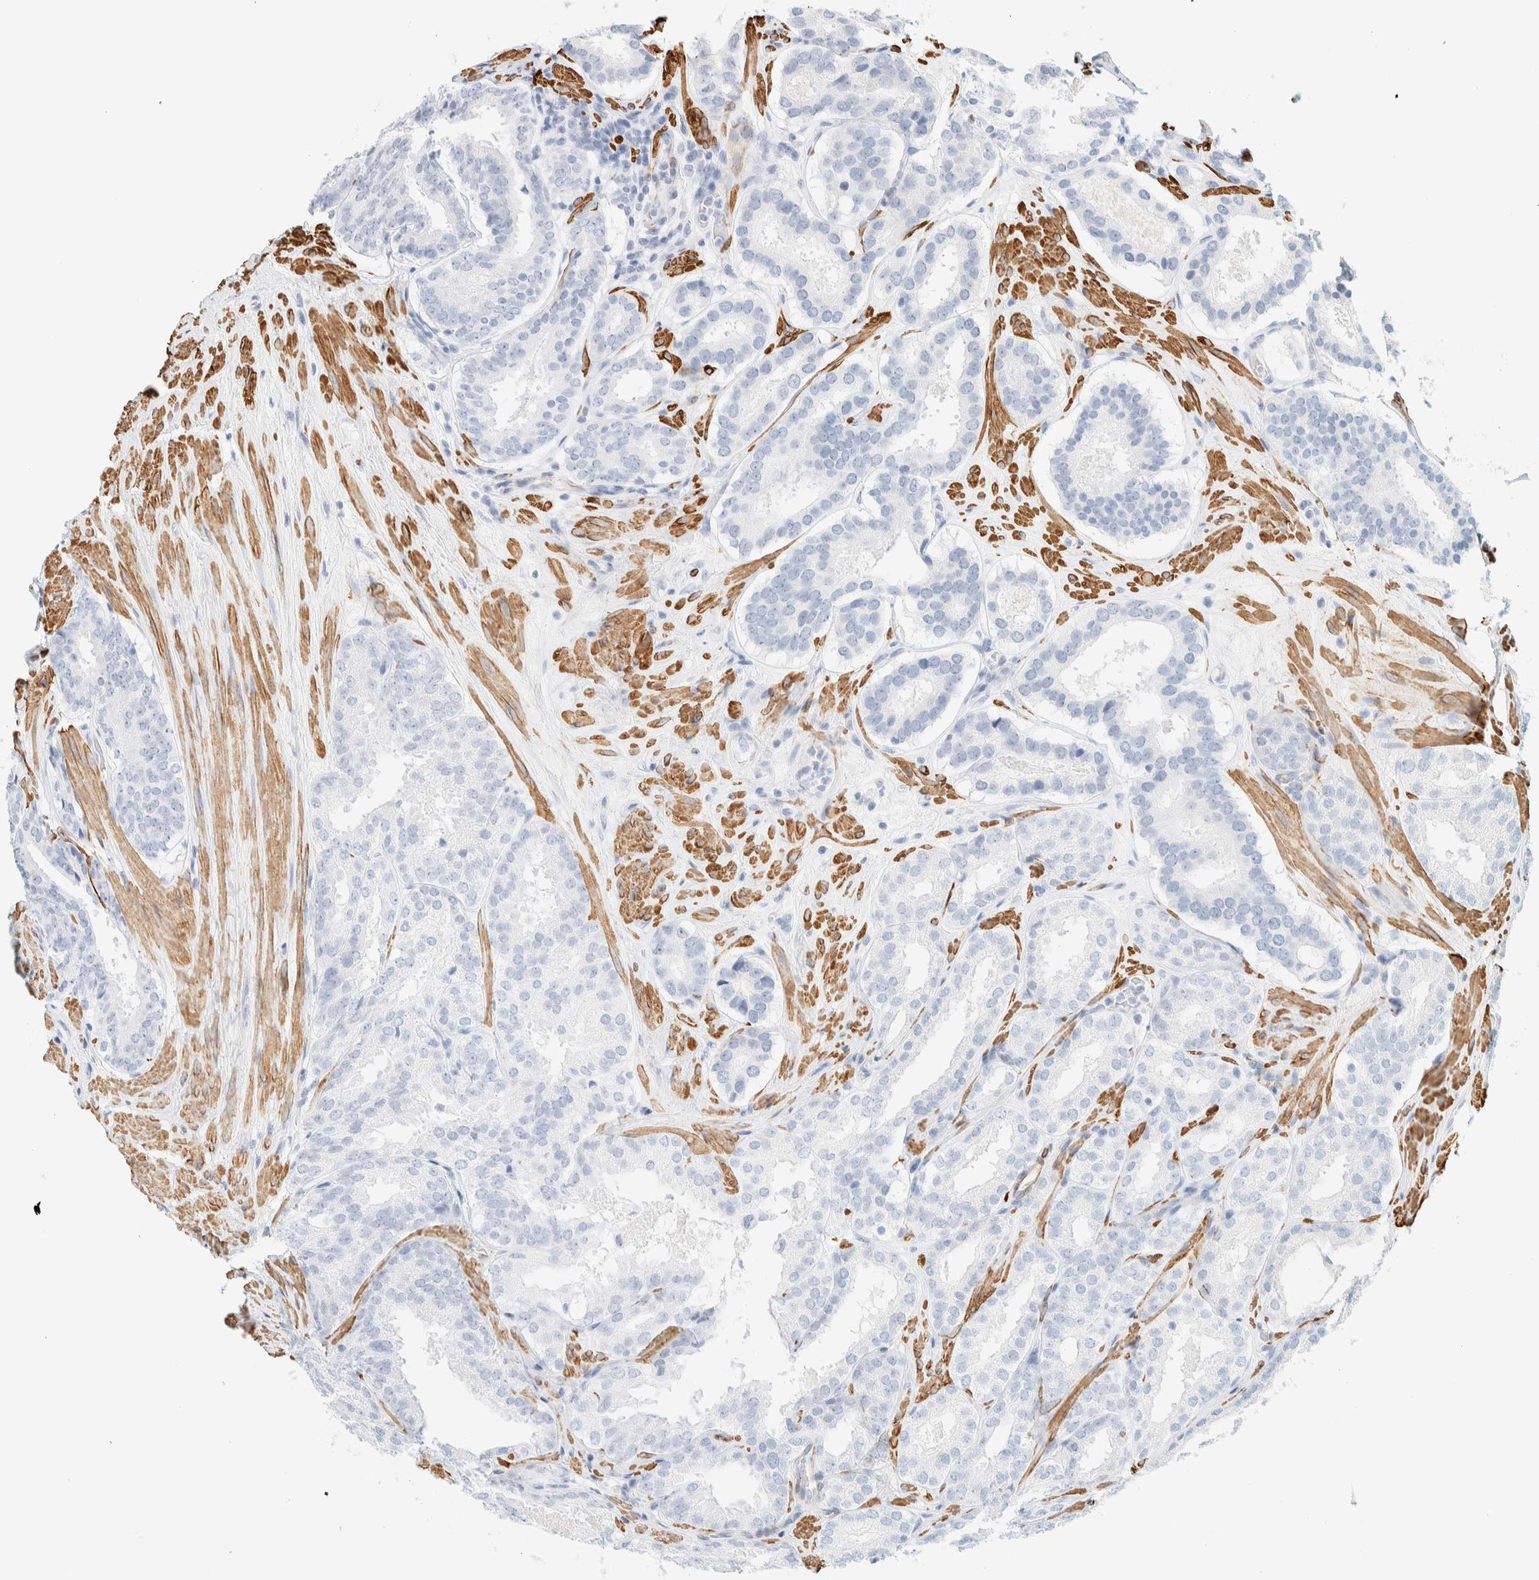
{"staining": {"intensity": "negative", "quantity": "none", "location": "none"}, "tissue": "prostate cancer", "cell_type": "Tumor cells", "image_type": "cancer", "snomed": [{"axis": "morphology", "description": "Adenocarcinoma, Low grade"}, {"axis": "topography", "description": "Prostate"}], "caption": "Micrograph shows no protein expression in tumor cells of prostate cancer tissue. Brightfield microscopy of immunohistochemistry stained with DAB (3,3'-diaminobenzidine) (brown) and hematoxylin (blue), captured at high magnification.", "gene": "AFMID", "patient": {"sex": "male", "age": 69}}